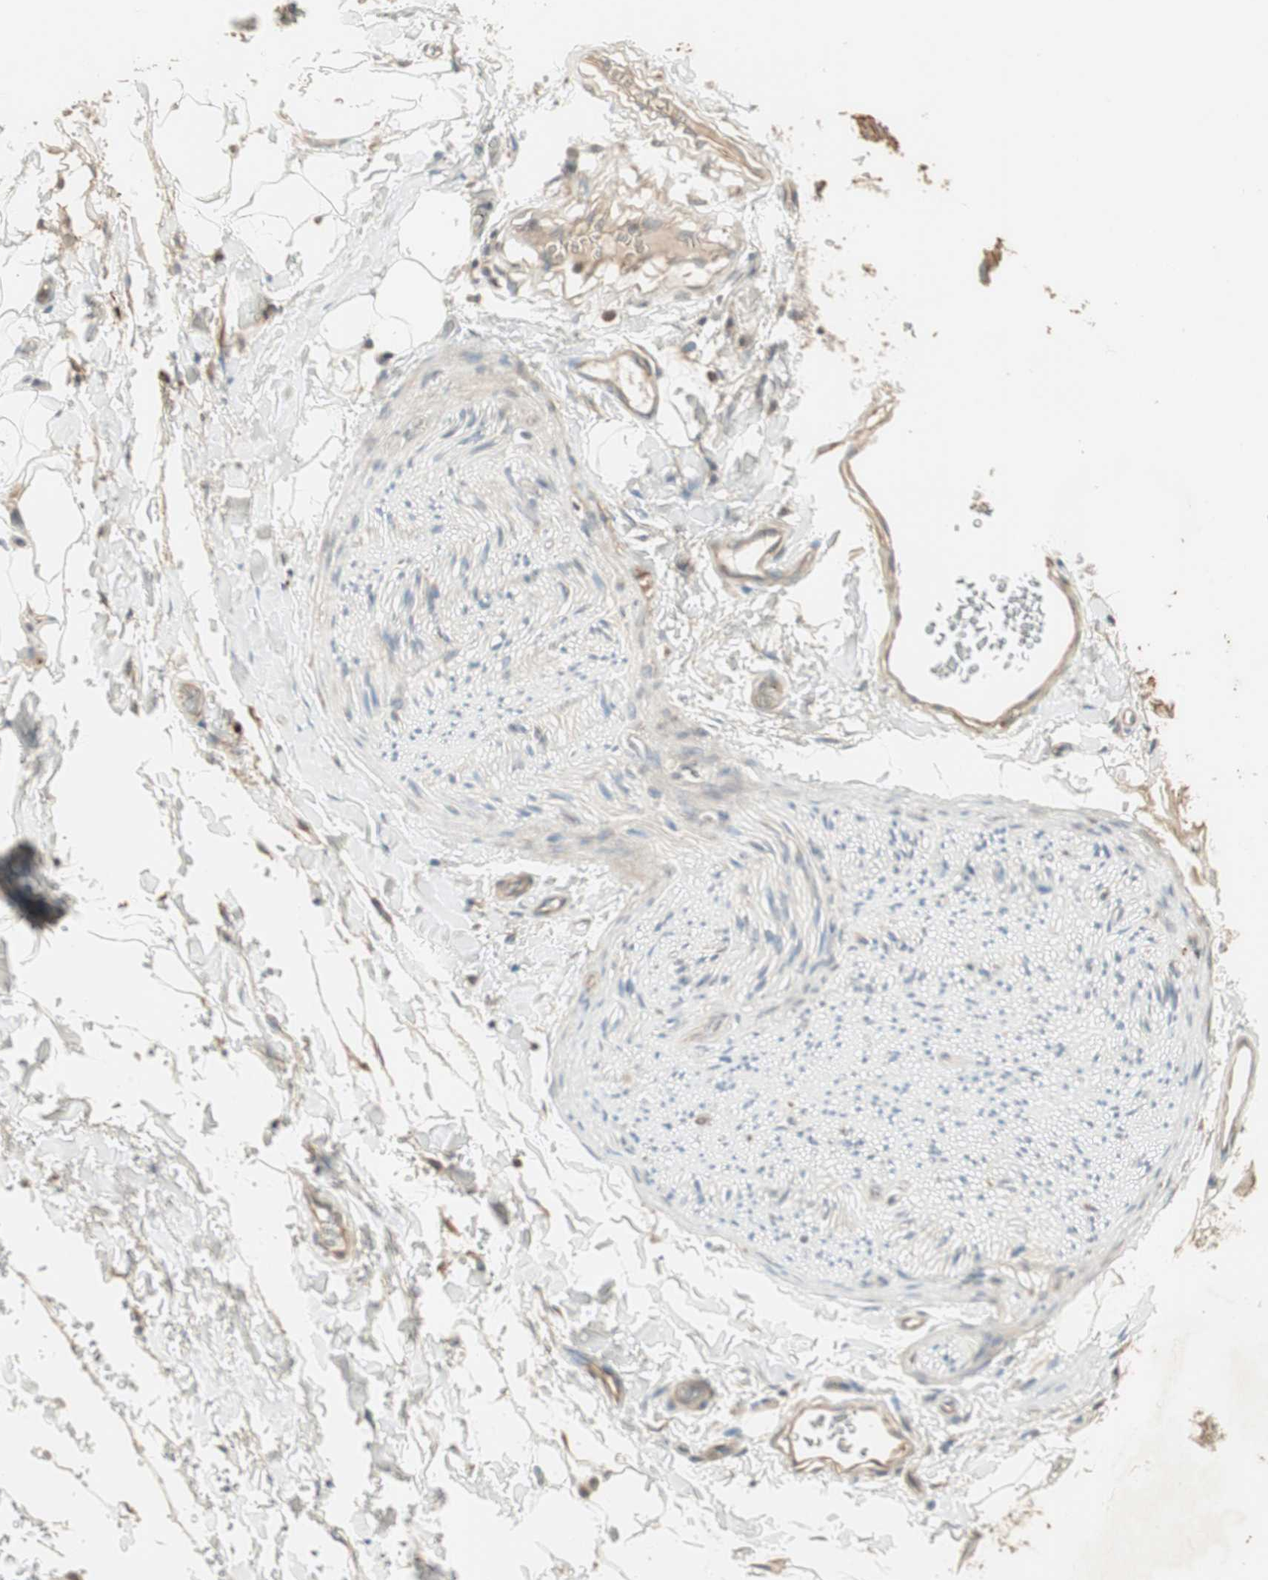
{"staining": {"intensity": "negative", "quantity": "none", "location": "none"}, "tissue": "adipose tissue", "cell_type": "Adipocytes", "image_type": "normal", "snomed": [{"axis": "morphology", "description": "Normal tissue, NOS"}, {"axis": "morphology", "description": "Carcinoma, NOS"}, {"axis": "topography", "description": "Pancreas"}, {"axis": "topography", "description": "Peripheral nerve tissue"}], "caption": "High power microscopy image of an immunohistochemistry micrograph of unremarkable adipose tissue, revealing no significant staining in adipocytes.", "gene": "SFRP1", "patient": {"sex": "female", "age": 29}}